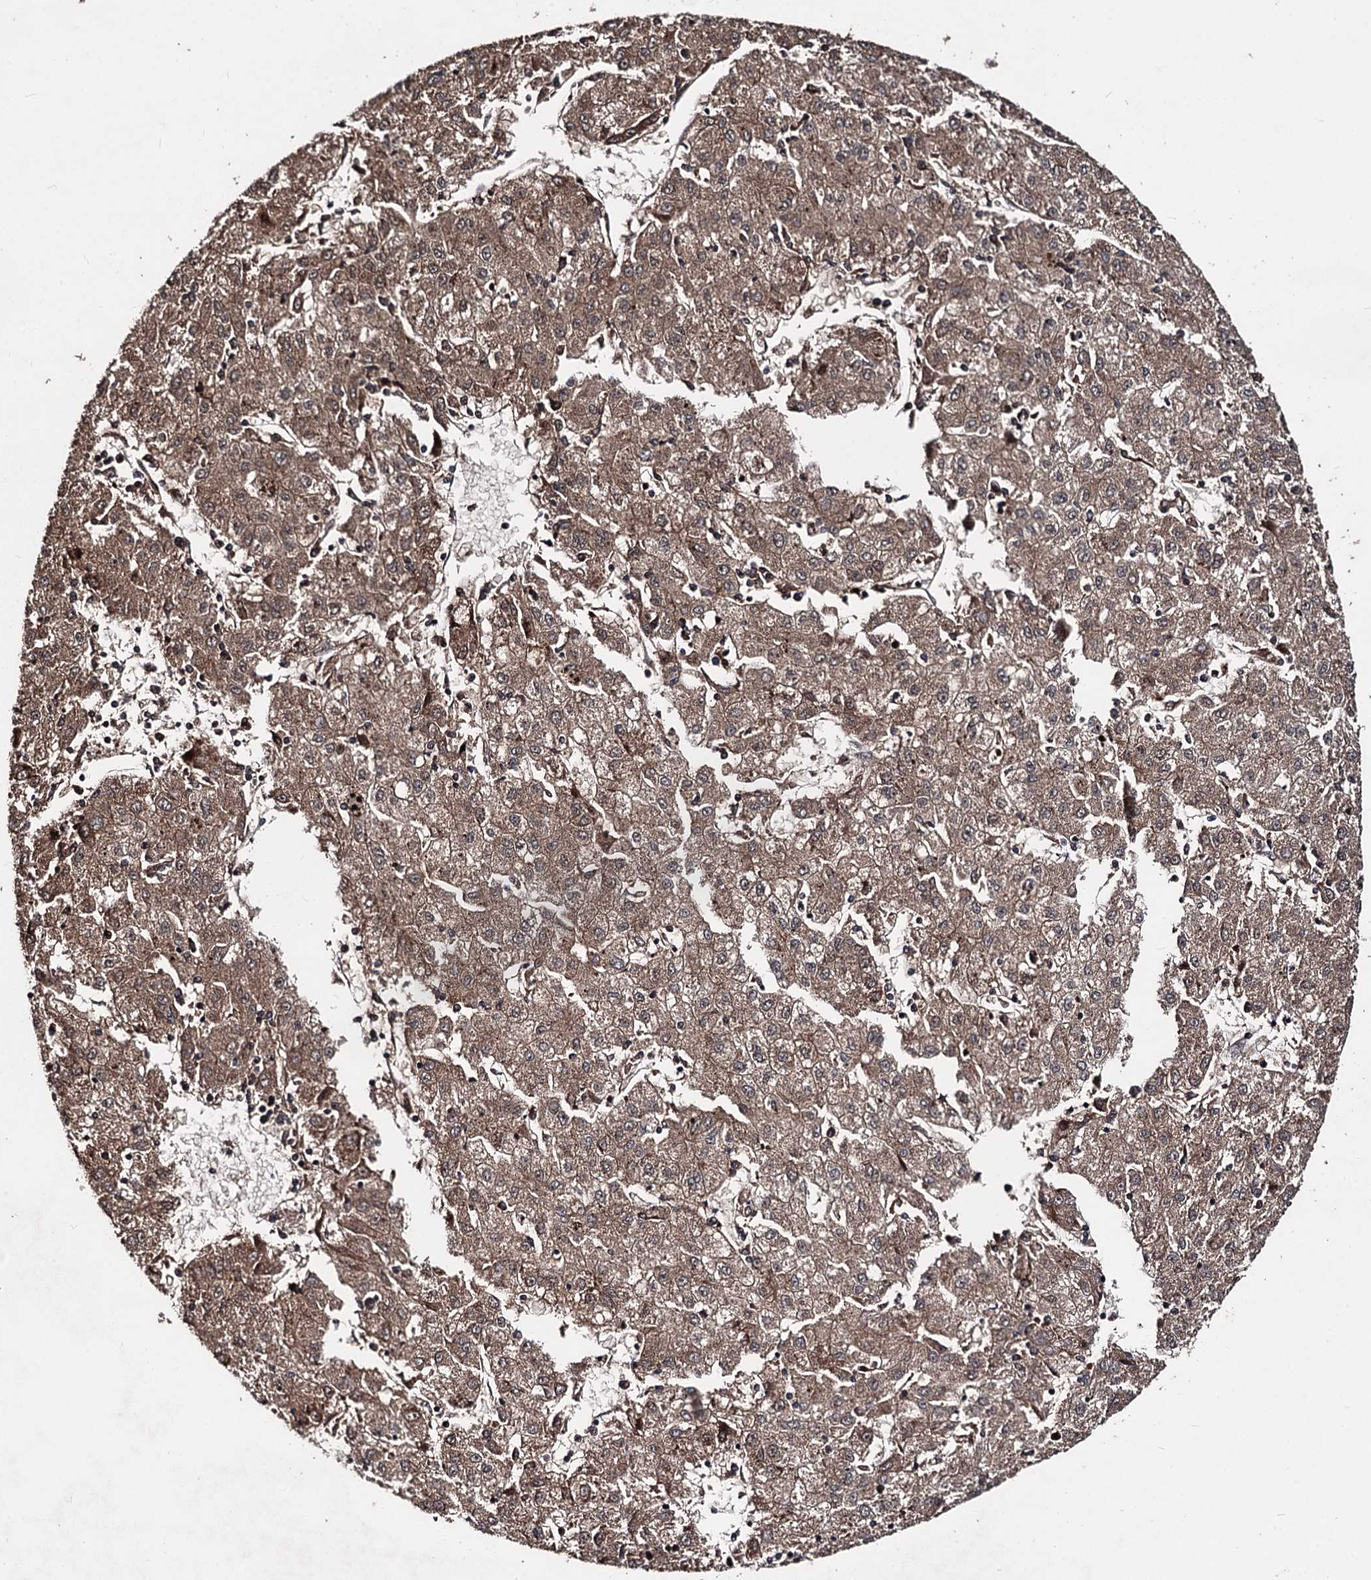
{"staining": {"intensity": "moderate", "quantity": ">75%", "location": "cytoplasmic/membranous"}, "tissue": "liver cancer", "cell_type": "Tumor cells", "image_type": "cancer", "snomed": [{"axis": "morphology", "description": "Carcinoma, Hepatocellular, NOS"}, {"axis": "topography", "description": "Liver"}], "caption": "Protein expression analysis of human hepatocellular carcinoma (liver) reveals moderate cytoplasmic/membranous expression in approximately >75% of tumor cells.", "gene": "BCL2L2", "patient": {"sex": "male", "age": 72}}